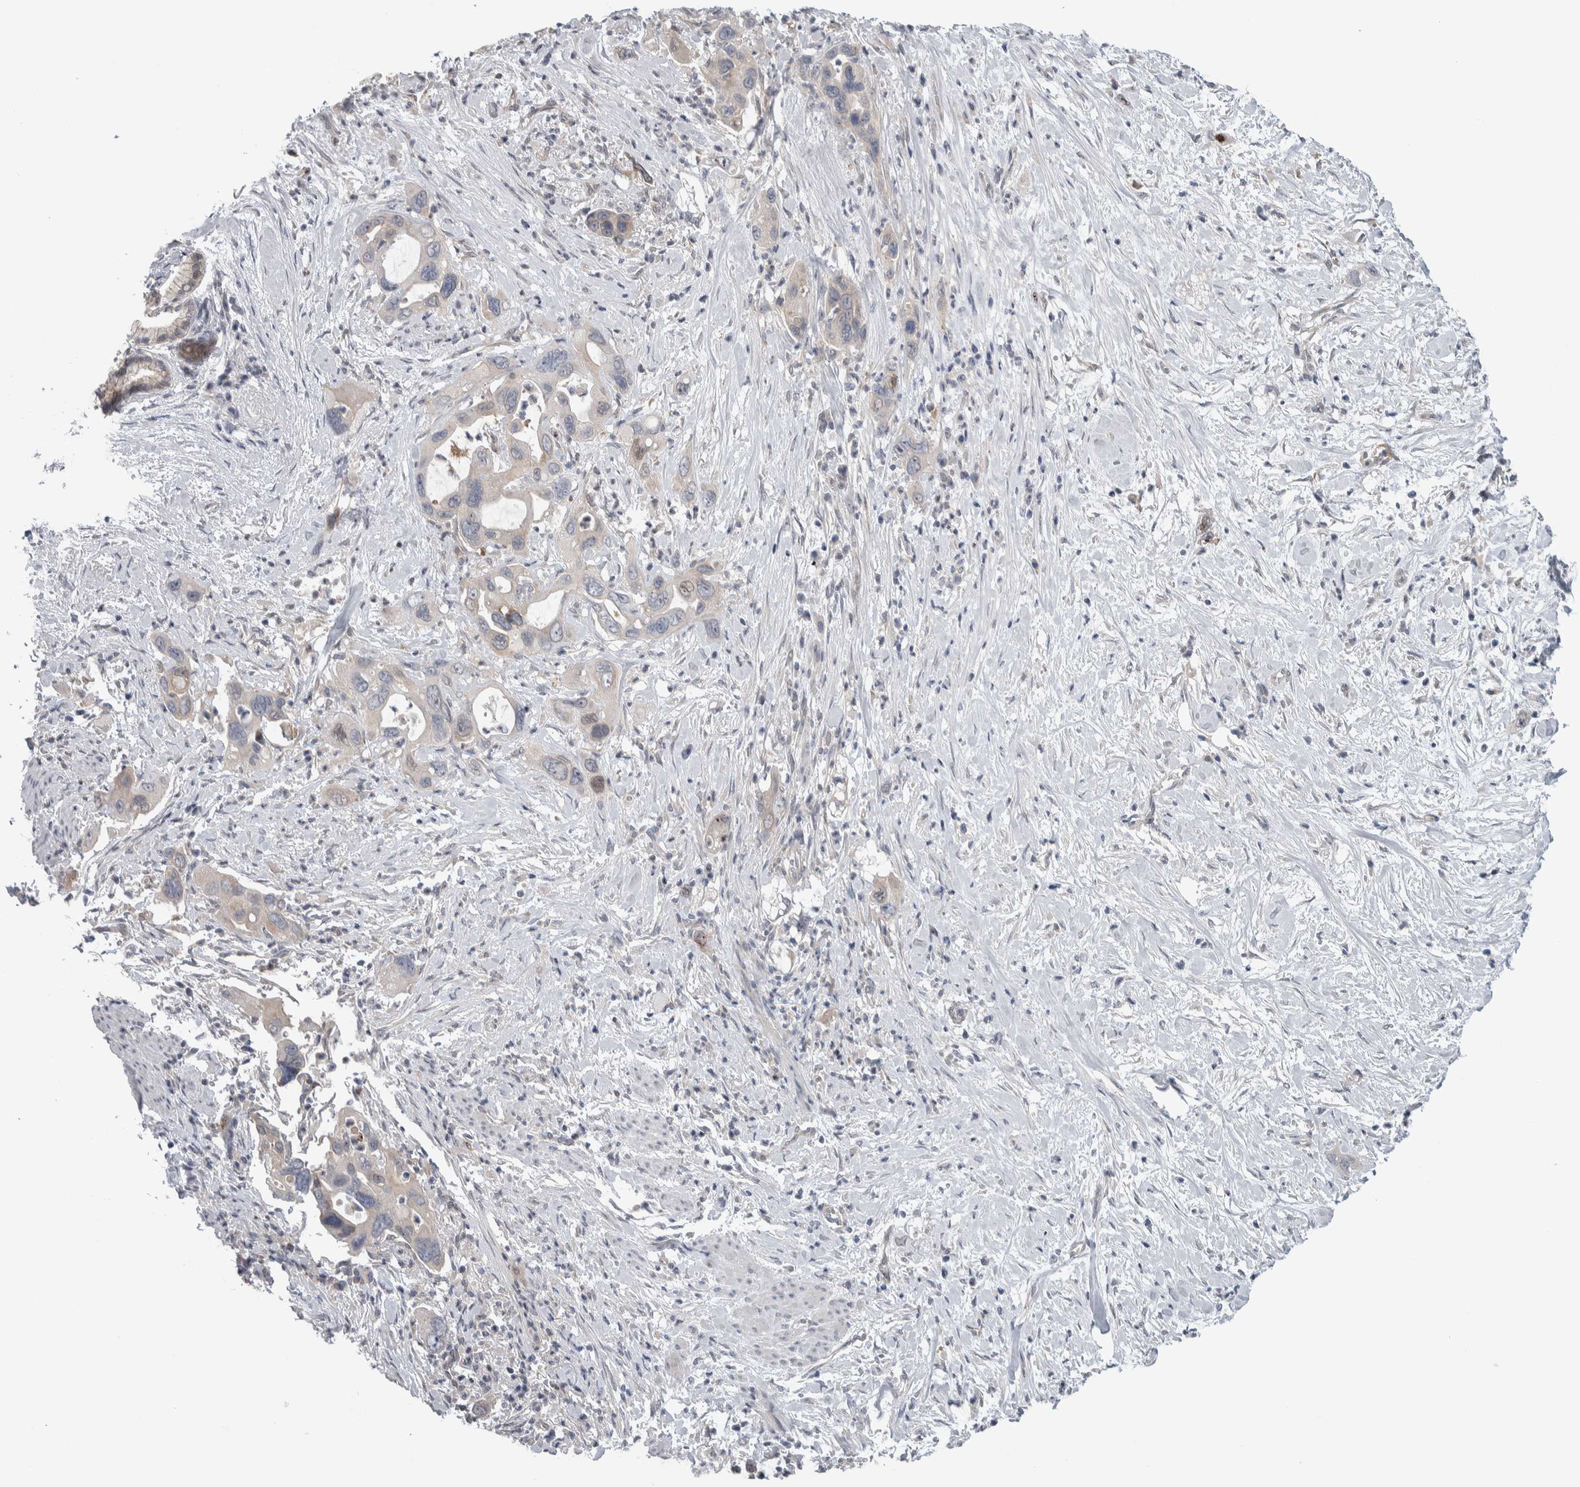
{"staining": {"intensity": "negative", "quantity": "none", "location": "none"}, "tissue": "pancreatic cancer", "cell_type": "Tumor cells", "image_type": "cancer", "snomed": [{"axis": "morphology", "description": "Adenocarcinoma, NOS"}, {"axis": "topography", "description": "Pancreas"}], "caption": "Tumor cells show no significant expression in adenocarcinoma (pancreatic). The staining is performed using DAB brown chromogen with nuclei counter-stained in using hematoxylin.", "gene": "TAX1BP1", "patient": {"sex": "female", "age": 70}}